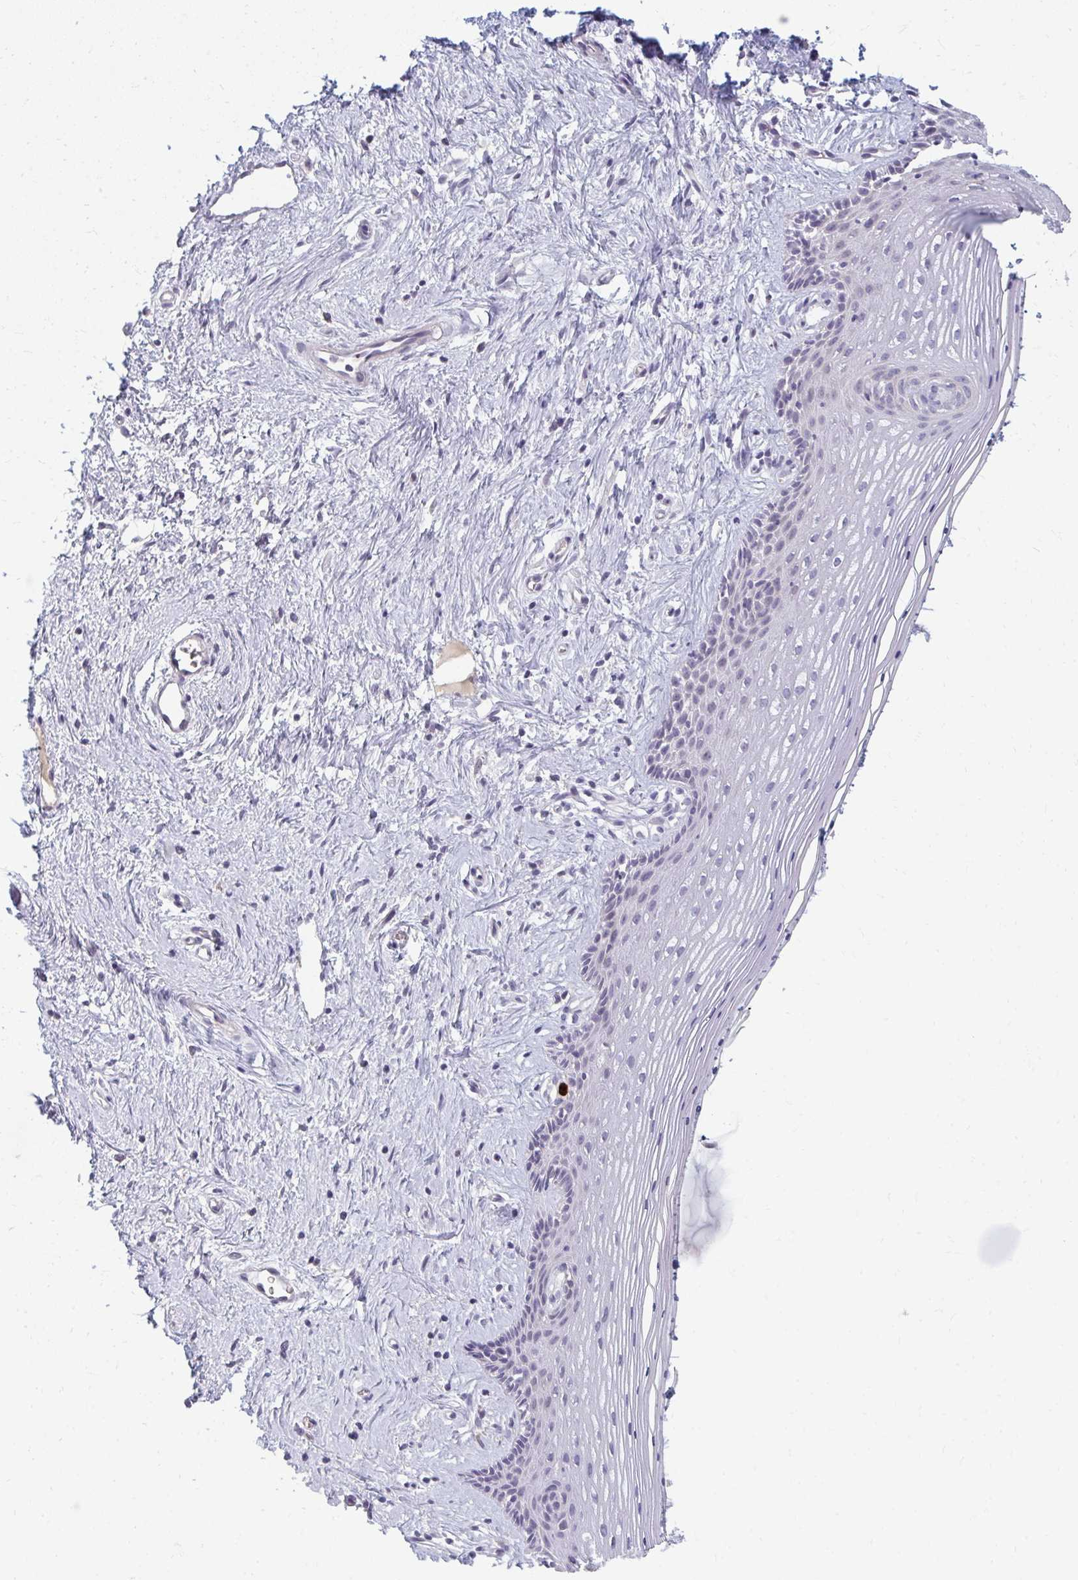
{"staining": {"intensity": "negative", "quantity": "none", "location": "none"}, "tissue": "vagina", "cell_type": "Squamous epithelial cells", "image_type": "normal", "snomed": [{"axis": "morphology", "description": "Normal tissue, NOS"}, {"axis": "topography", "description": "Vagina"}], "caption": "A high-resolution photomicrograph shows immunohistochemistry staining of unremarkable vagina, which exhibits no significant positivity in squamous epithelial cells. (Brightfield microscopy of DAB immunohistochemistry (IHC) at high magnification).", "gene": "RAB33A", "patient": {"sex": "female", "age": 42}}